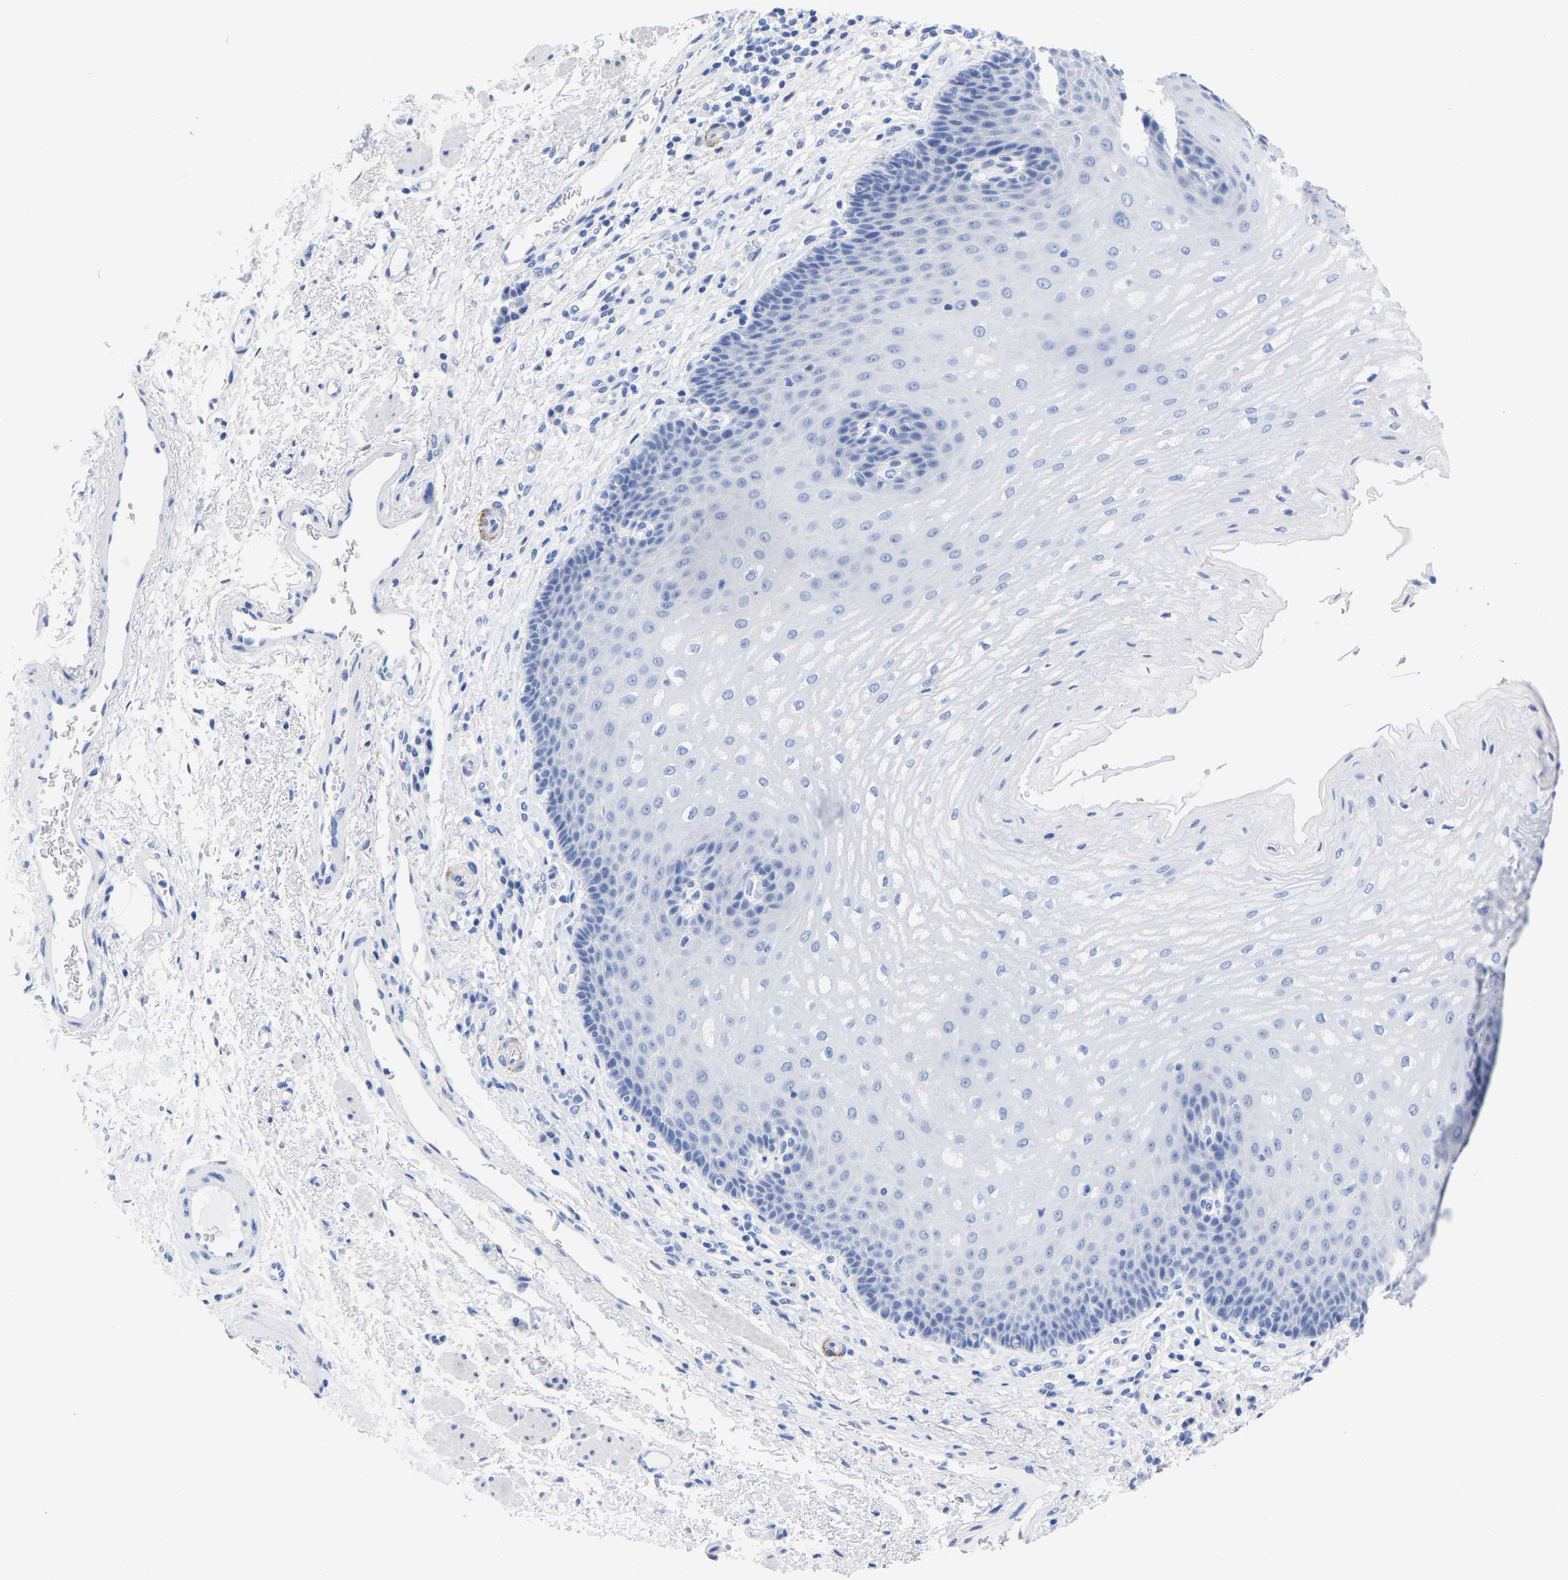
{"staining": {"intensity": "negative", "quantity": "none", "location": "none"}, "tissue": "esophagus", "cell_type": "Squamous epithelial cells", "image_type": "normal", "snomed": [{"axis": "morphology", "description": "Normal tissue, NOS"}, {"axis": "topography", "description": "Esophagus"}], "caption": "This is a histopathology image of IHC staining of benign esophagus, which shows no positivity in squamous epithelial cells.", "gene": "HAPLN1", "patient": {"sex": "male", "age": 54}}